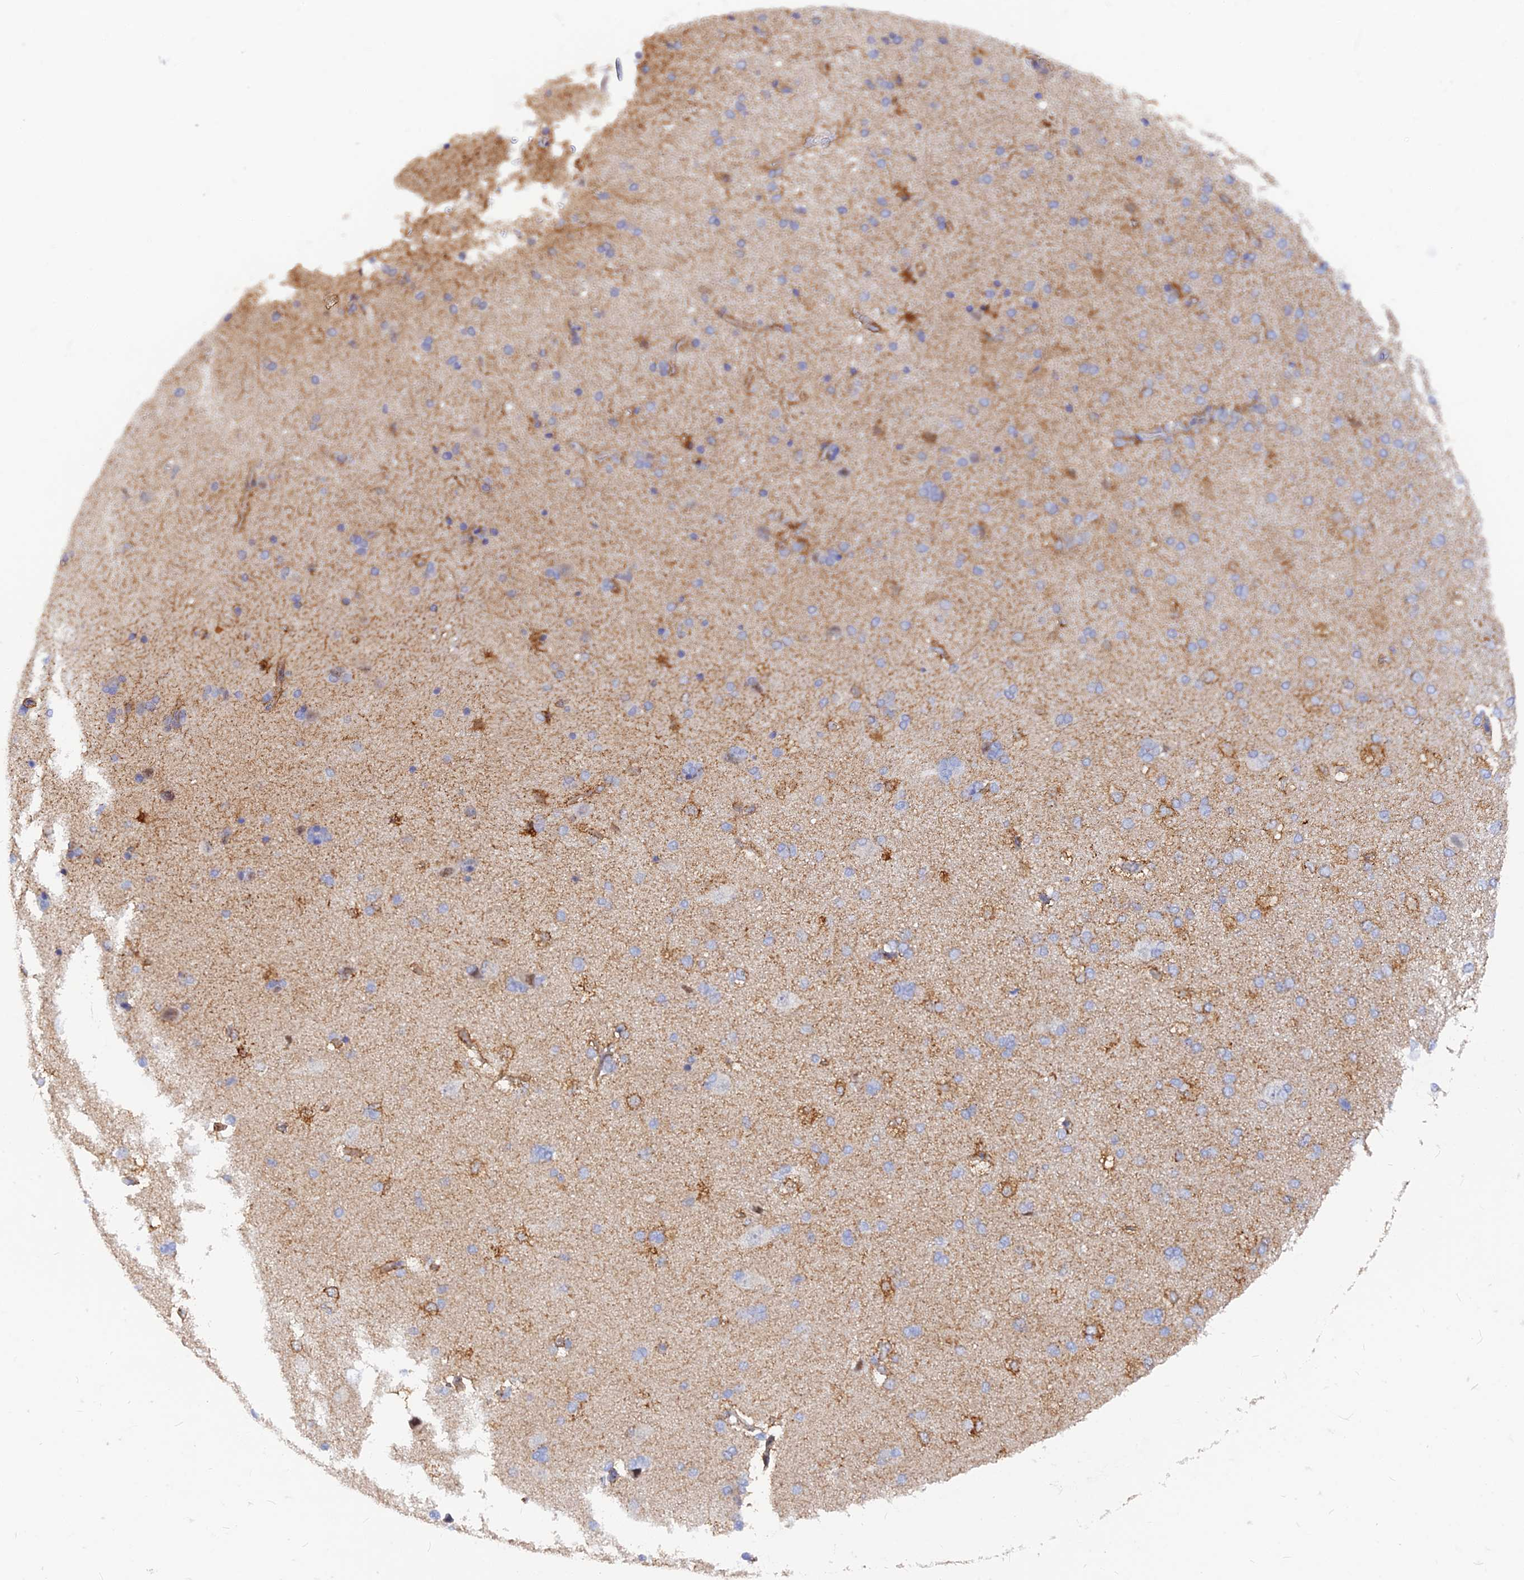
{"staining": {"intensity": "moderate", "quantity": ">75%", "location": "cytoplasmic/membranous"}, "tissue": "cerebral cortex", "cell_type": "Endothelial cells", "image_type": "normal", "snomed": [{"axis": "morphology", "description": "Normal tissue, NOS"}, {"axis": "topography", "description": "Cerebral cortex"}], "caption": "The photomicrograph shows immunohistochemical staining of benign cerebral cortex. There is moderate cytoplasmic/membranous positivity is appreciated in about >75% of endothelial cells.", "gene": "VSTM2L", "patient": {"sex": "male", "age": 62}}